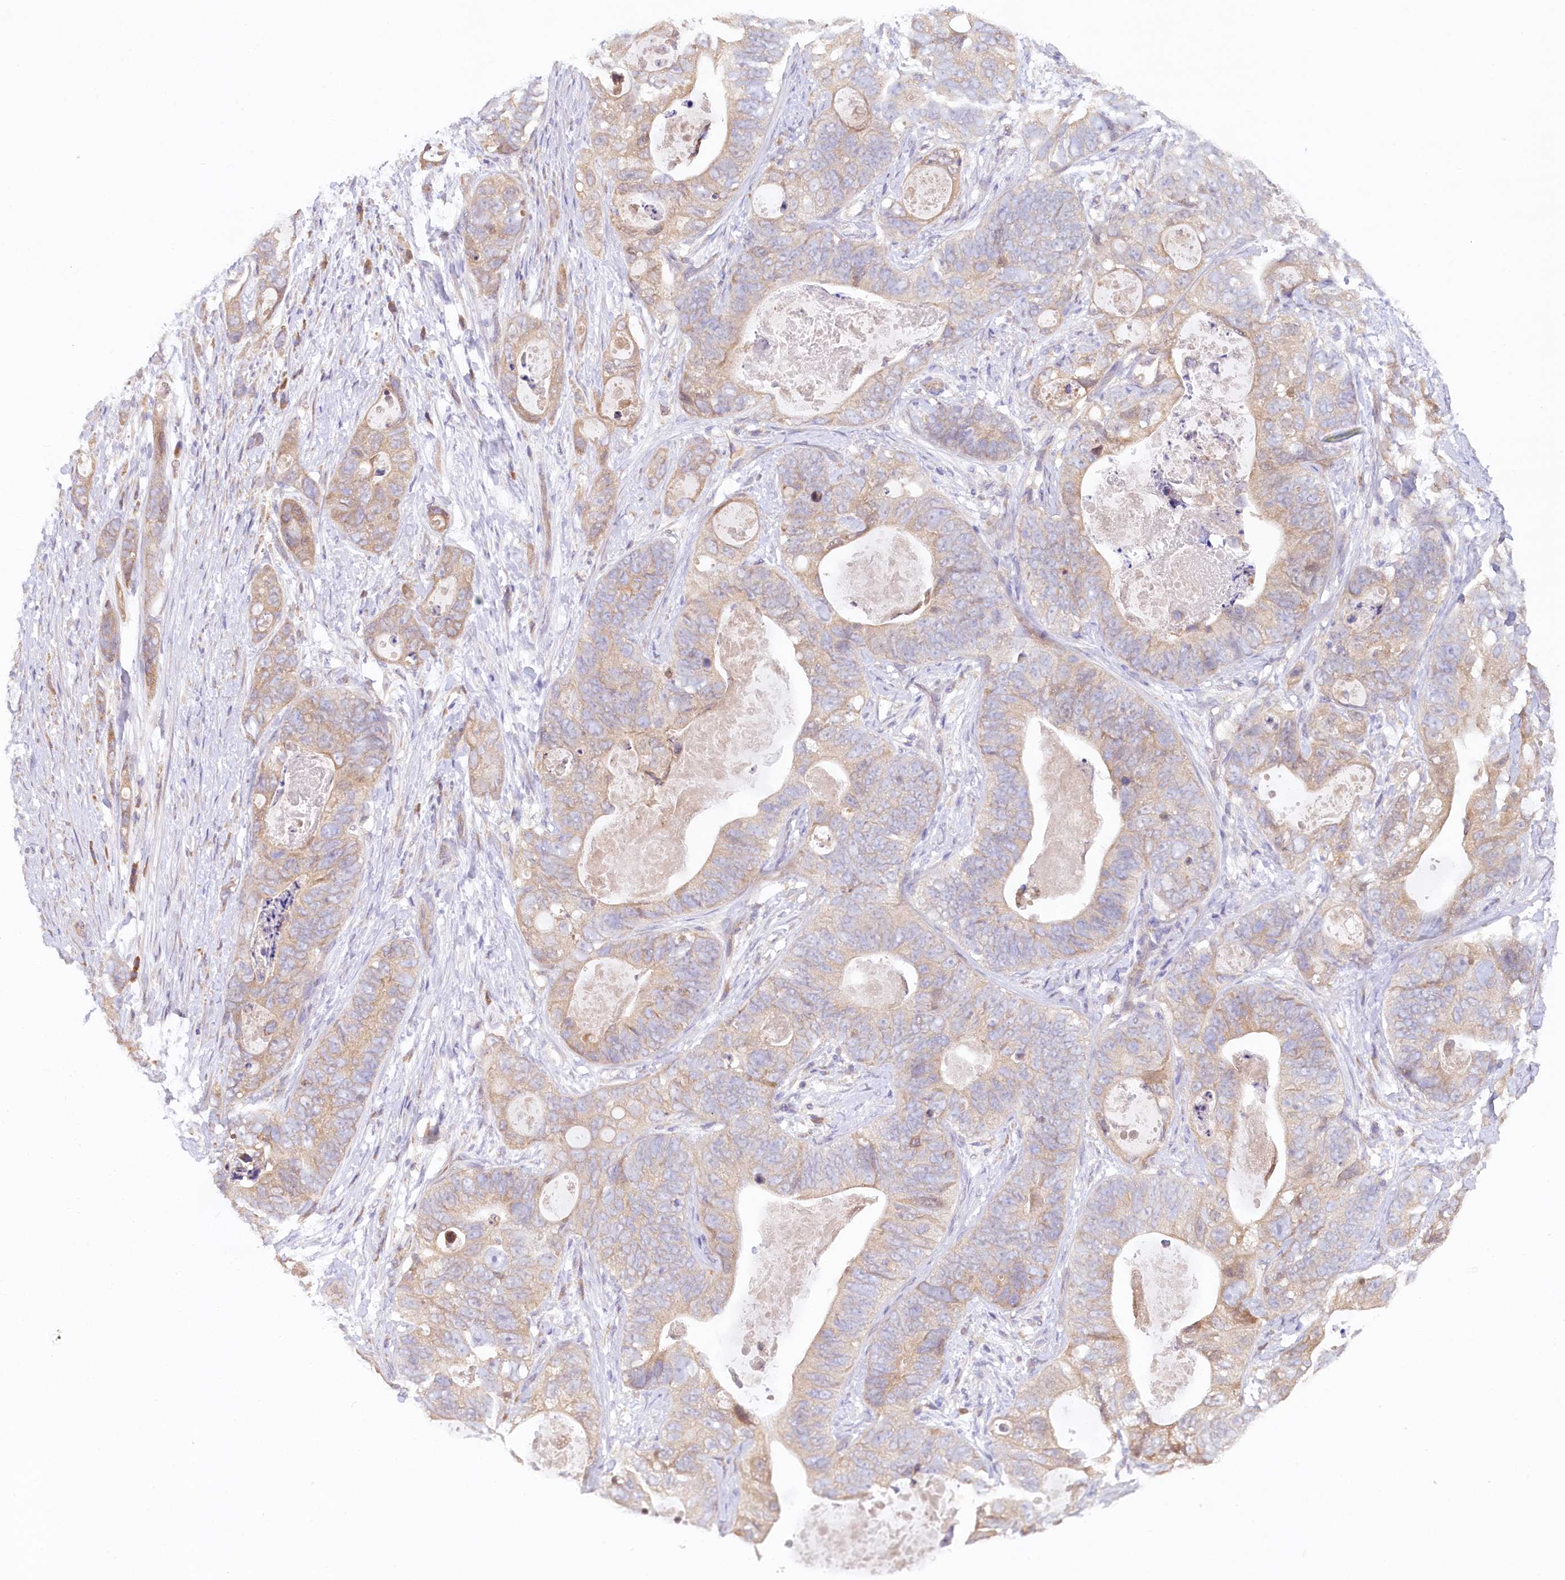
{"staining": {"intensity": "weak", "quantity": "25%-75%", "location": "cytoplasmic/membranous"}, "tissue": "stomach cancer", "cell_type": "Tumor cells", "image_type": "cancer", "snomed": [{"axis": "morphology", "description": "Adenocarcinoma, NOS"}, {"axis": "topography", "description": "Stomach"}], "caption": "Immunohistochemistry image of human stomach cancer (adenocarcinoma) stained for a protein (brown), which reveals low levels of weak cytoplasmic/membranous staining in approximately 25%-75% of tumor cells.", "gene": "PAIP2", "patient": {"sex": "female", "age": 89}}